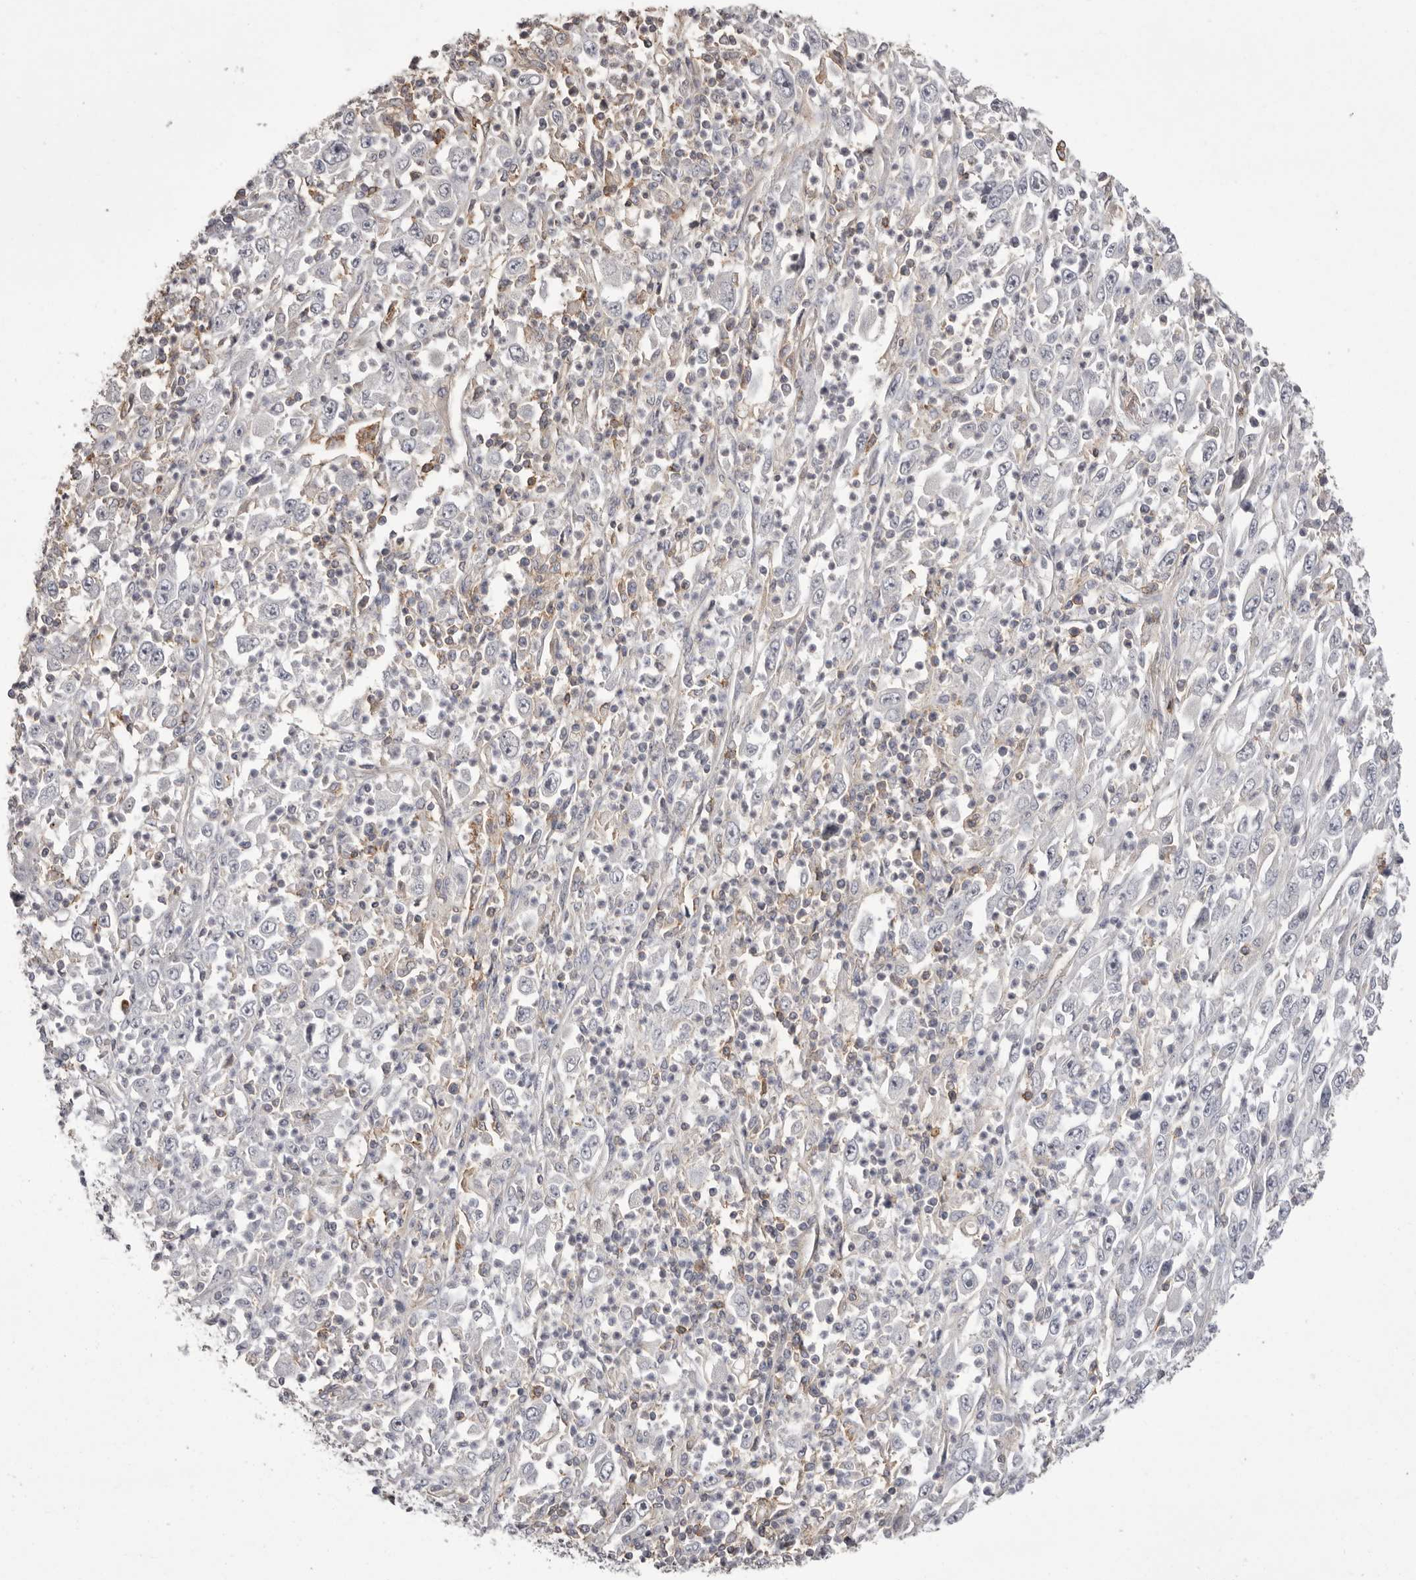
{"staining": {"intensity": "negative", "quantity": "none", "location": "none"}, "tissue": "melanoma", "cell_type": "Tumor cells", "image_type": "cancer", "snomed": [{"axis": "morphology", "description": "Malignant melanoma, Metastatic site"}, {"axis": "topography", "description": "Skin"}], "caption": "This is a photomicrograph of IHC staining of melanoma, which shows no positivity in tumor cells.", "gene": "MMACHC", "patient": {"sex": "female", "age": 56}}